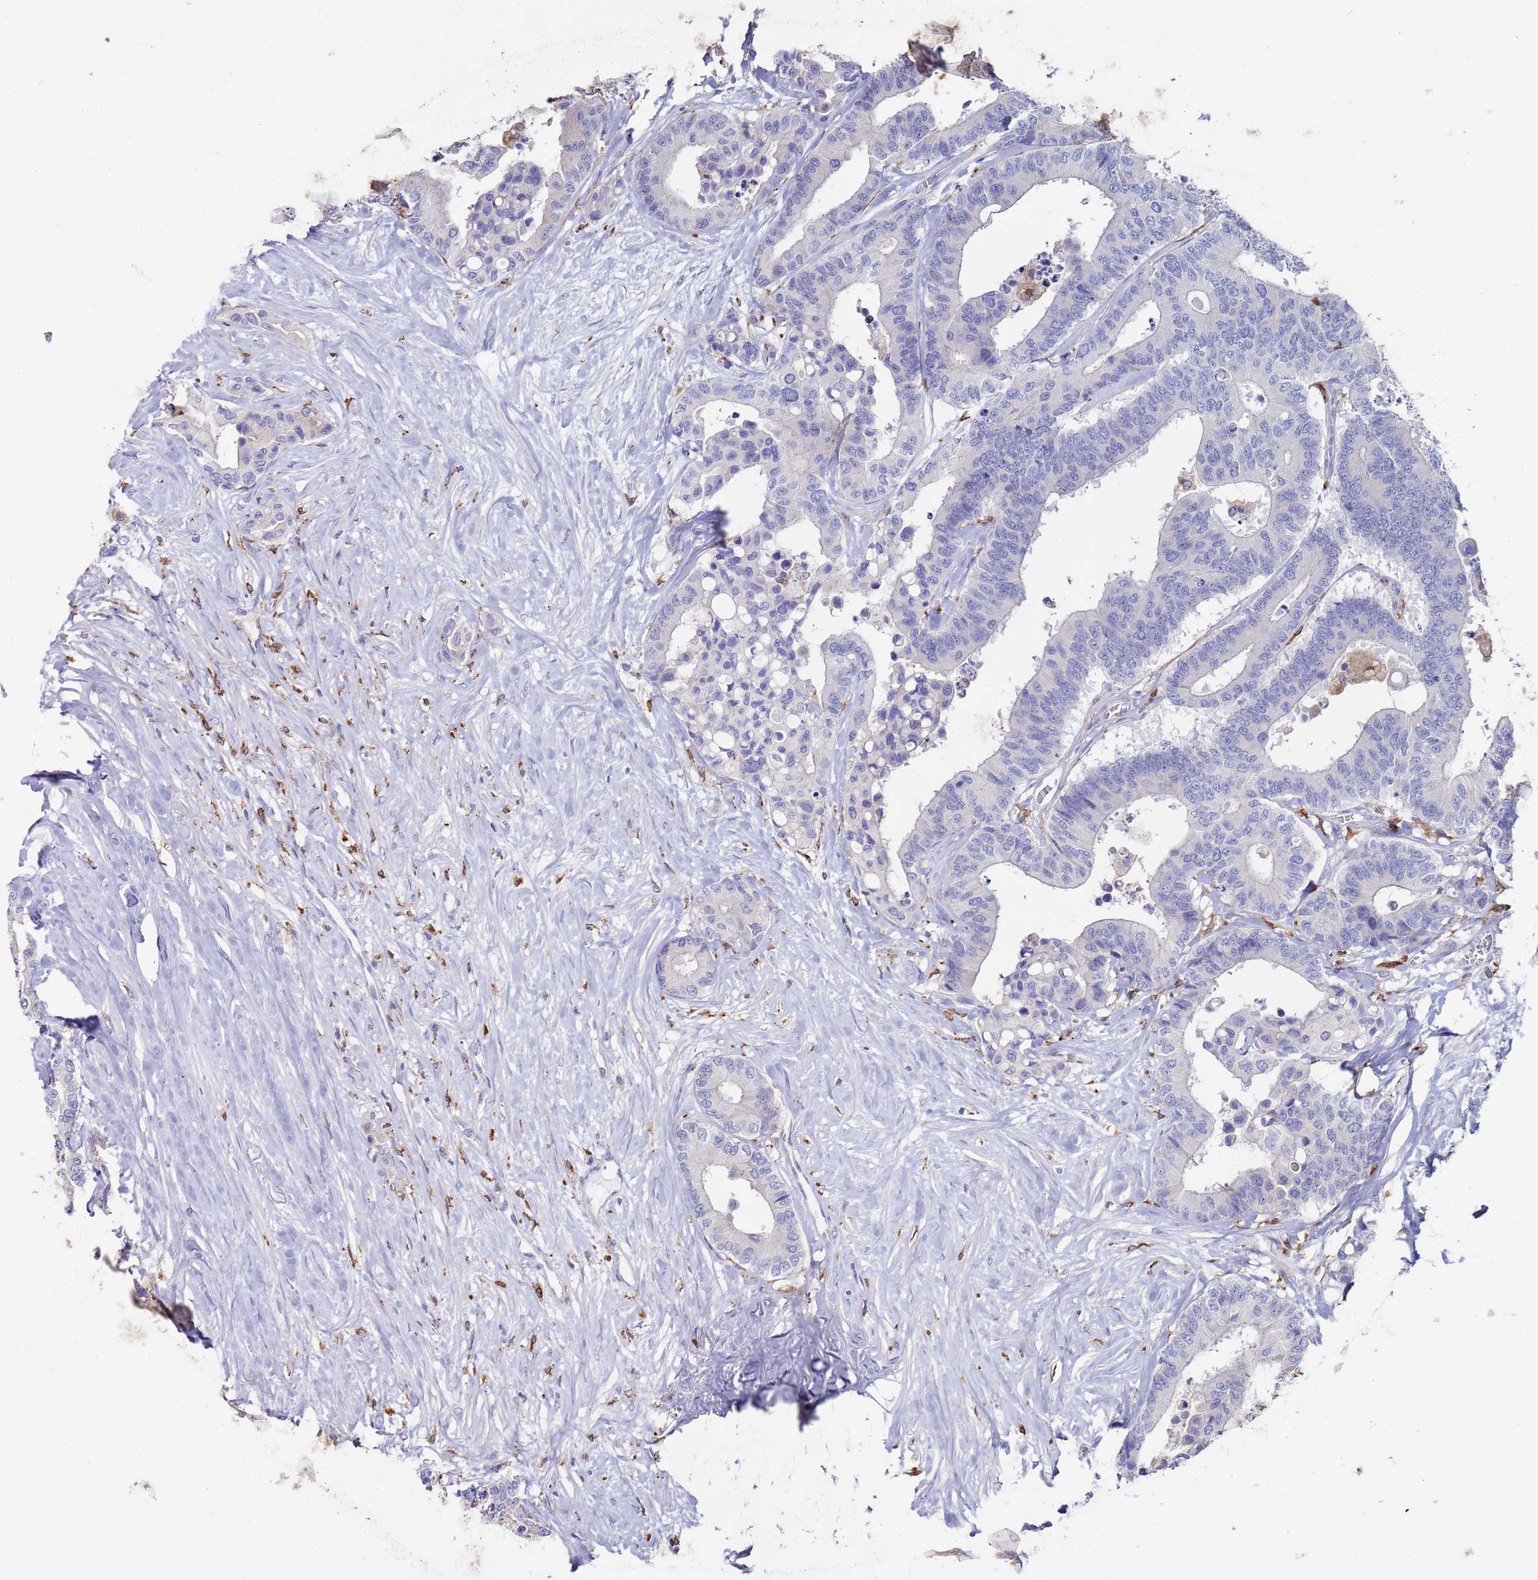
{"staining": {"intensity": "moderate", "quantity": "<25%", "location": "cytoplasmic/membranous"}, "tissue": "colorectal cancer", "cell_type": "Tumor cells", "image_type": "cancer", "snomed": [{"axis": "morphology", "description": "Normal tissue, NOS"}, {"axis": "morphology", "description": "Adenocarcinoma, NOS"}, {"axis": "topography", "description": "Colon"}], "caption": "Protein expression by immunohistochemistry exhibits moderate cytoplasmic/membranous positivity in approximately <25% of tumor cells in colorectal cancer (adenocarcinoma). Ihc stains the protein in brown and the nuclei are stained blue.", "gene": "GREB1L", "patient": {"sex": "male", "age": 82}}